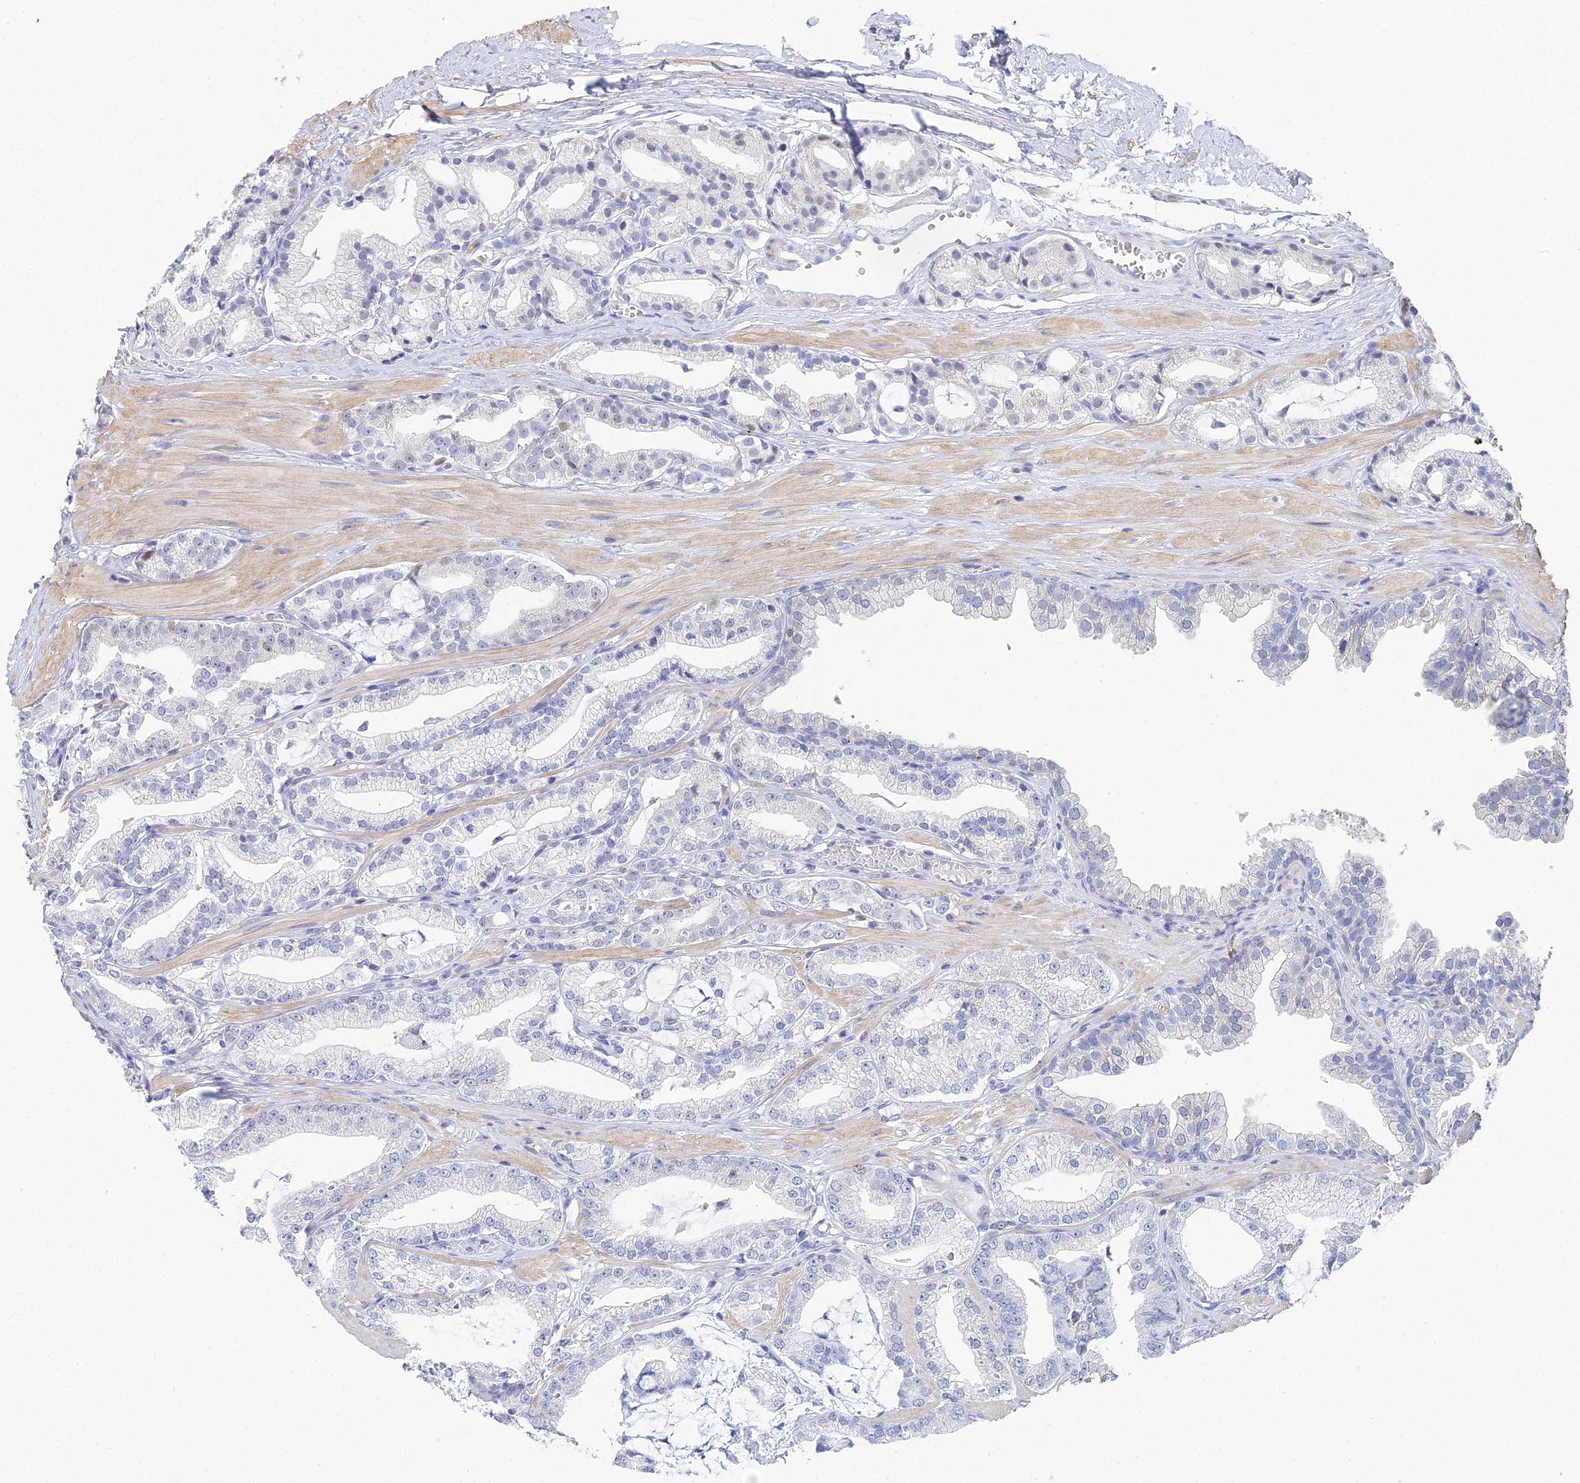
{"staining": {"intensity": "negative", "quantity": "none", "location": "none"}, "tissue": "prostate cancer", "cell_type": "Tumor cells", "image_type": "cancer", "snomed": [{"axis": "morphology", "description": "Adenocarcinoma, High grade"}, {"axis": "topography", "description": "Prostate"}], "caption": "Prostate cancer (high-grade adenocarcinoma) stained for a protein using IHC reveals no staining tumor cells.", "gene": "MCM2", "patient": {"sex": "male", "age": 71}}